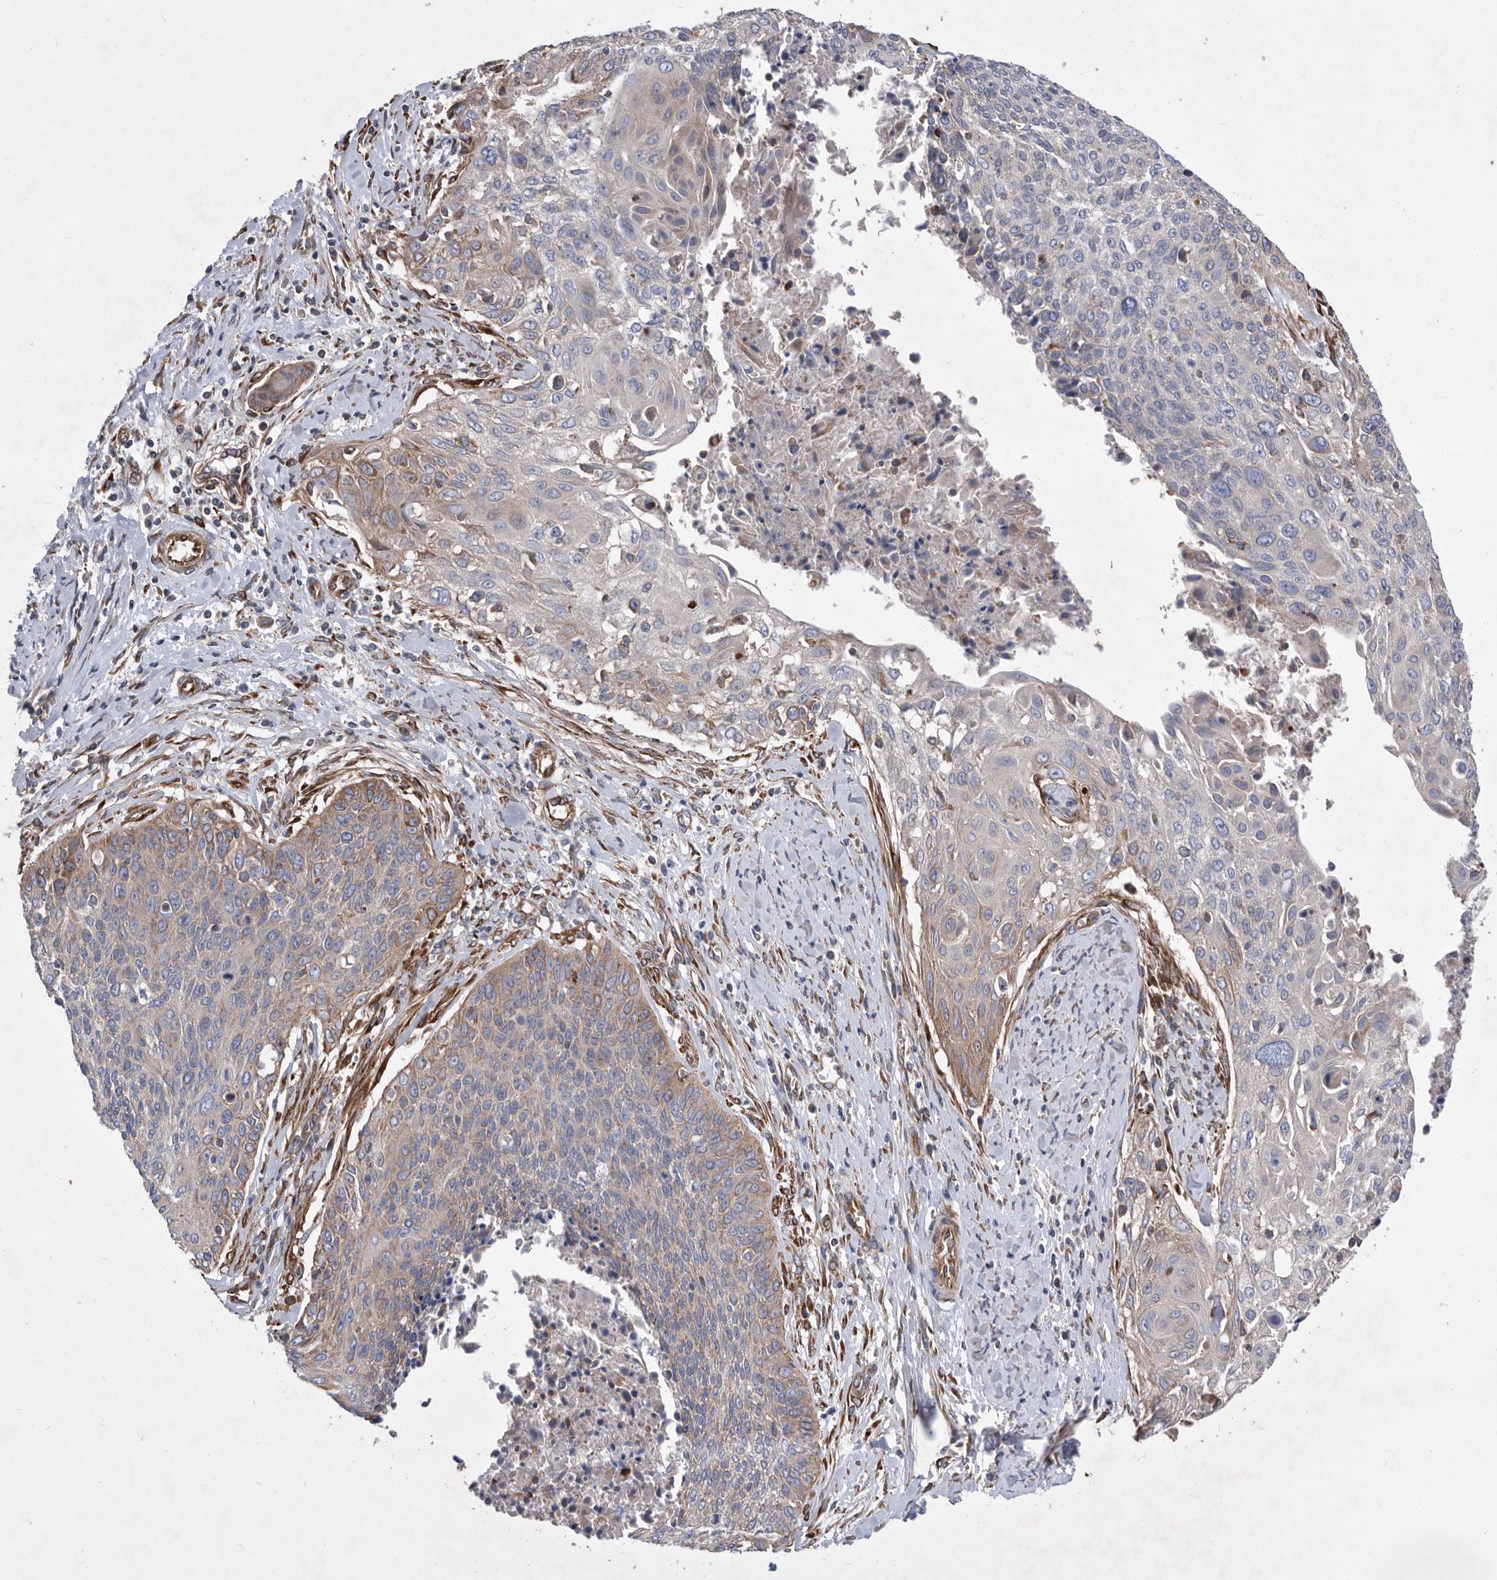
{"staining": {"intensity": "weak", "quantity": "<25%", "location": "cytoplasmic/membranous"}, "tissue": "cervical cancer", "cell_type": "Tumor cells", "image_type": "cancer", "snomed": [{"axis": "morphology", "description": "Squamous cell carcinoma, NOS"}, {"axis": "topography", "description": "Cervix"}], "caption": "The immunohistochemistry (IHC) photomicrograph has no significant expression in tumor cells of cervical cancer tissue.", "gene": "ATP13A3", "patient": {"sex": "female", "age": 55}}